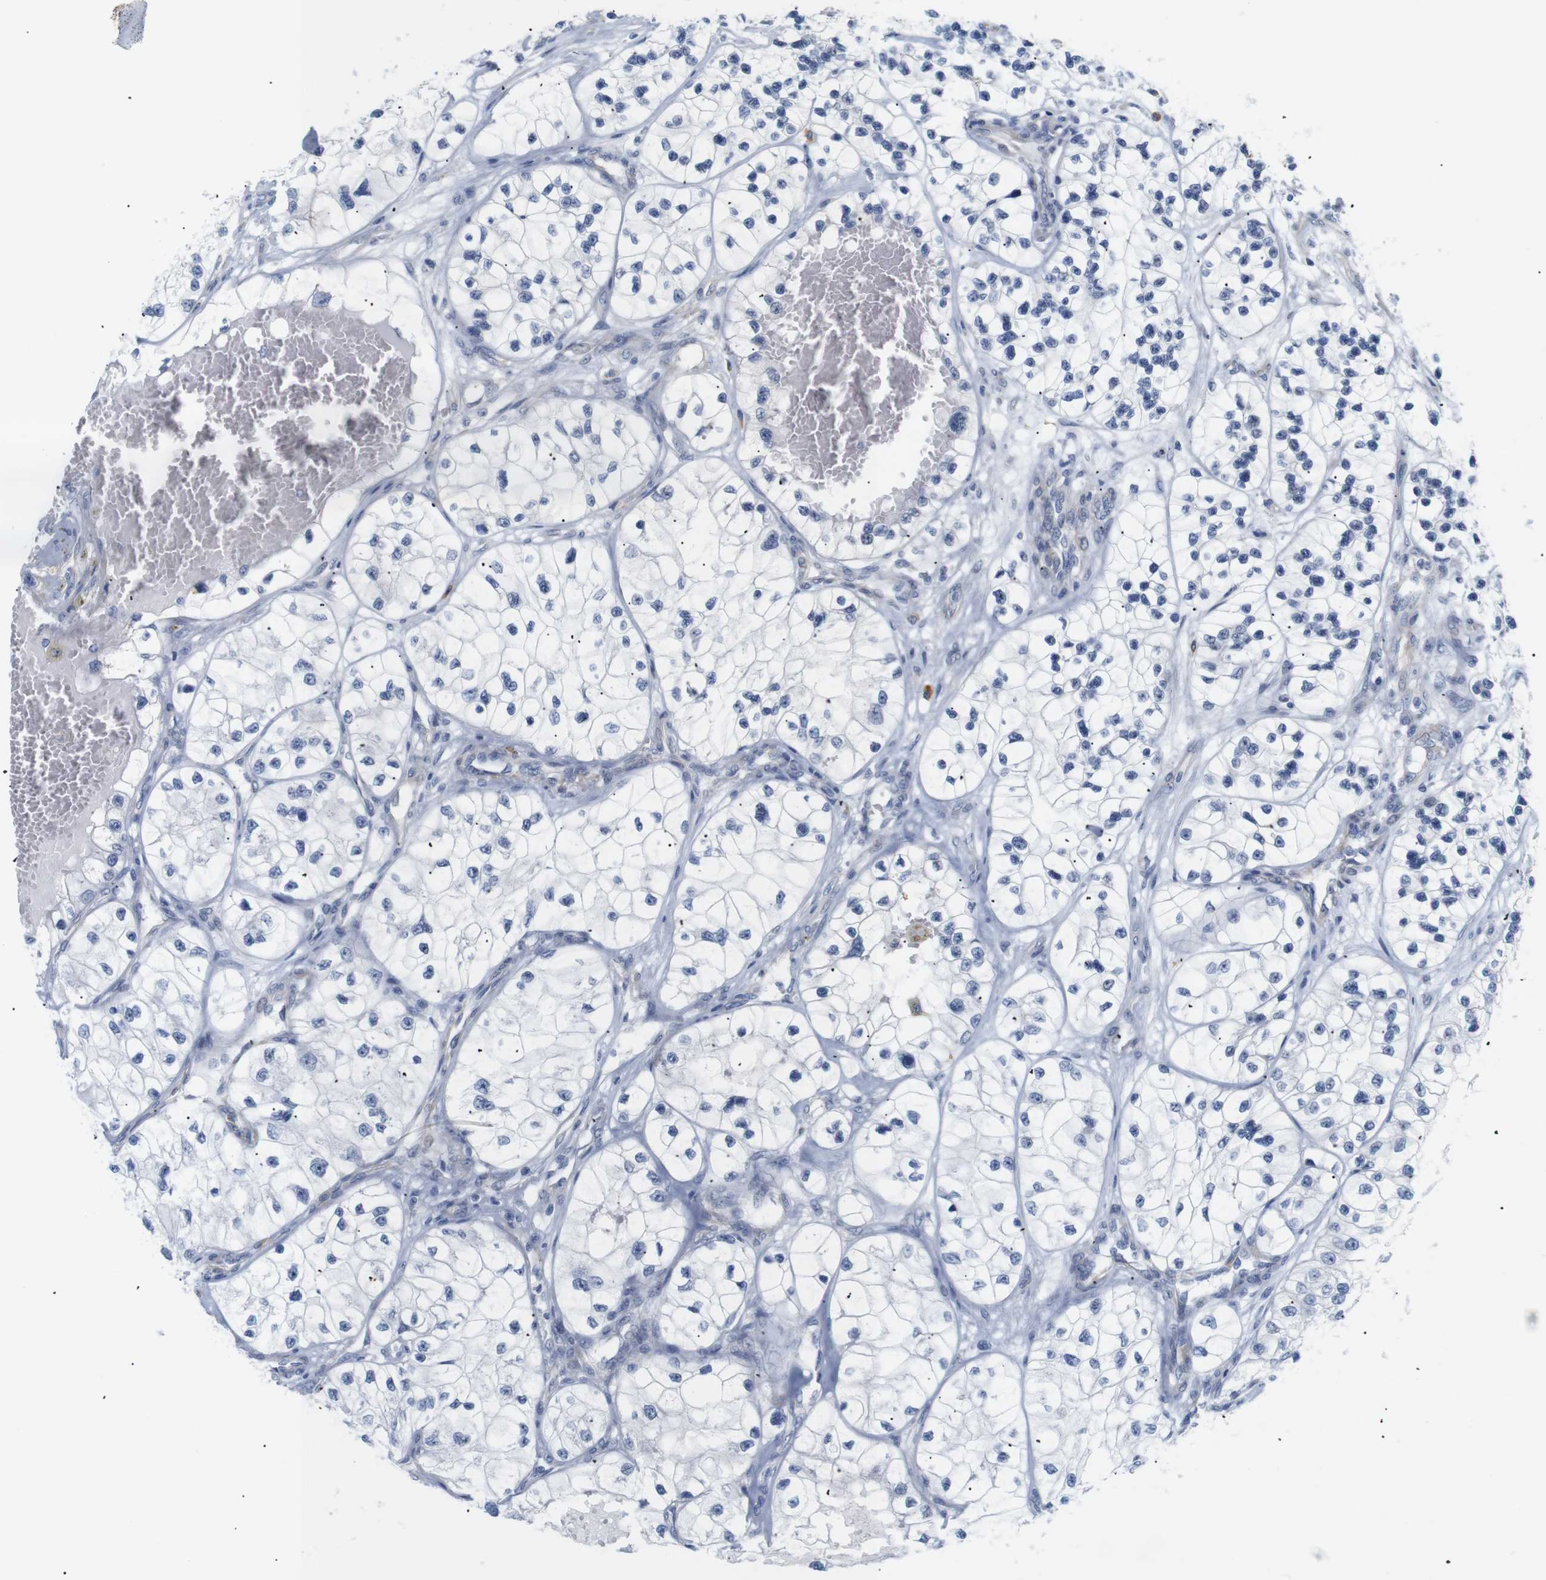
{"staining": {"intensity": "negative", "quantity": "none", "location": "none"}, "tissue": "renal cancer", "cell_type": "Tumor cells", "image_type": "cancer", "snomed": [{"axis": "morphology", "description": "Adenocarcinoma, NOS"}, {"axis": "topography", "description": "Kidney"}], "caption": "Immunohistochemistry photomicrograph of adenocarcinoma (renal) stained for a protein (brown), which displays no expression in tumor cells.", "gene": "STMN3", "patient": {"sex": "female", "age": 57}}